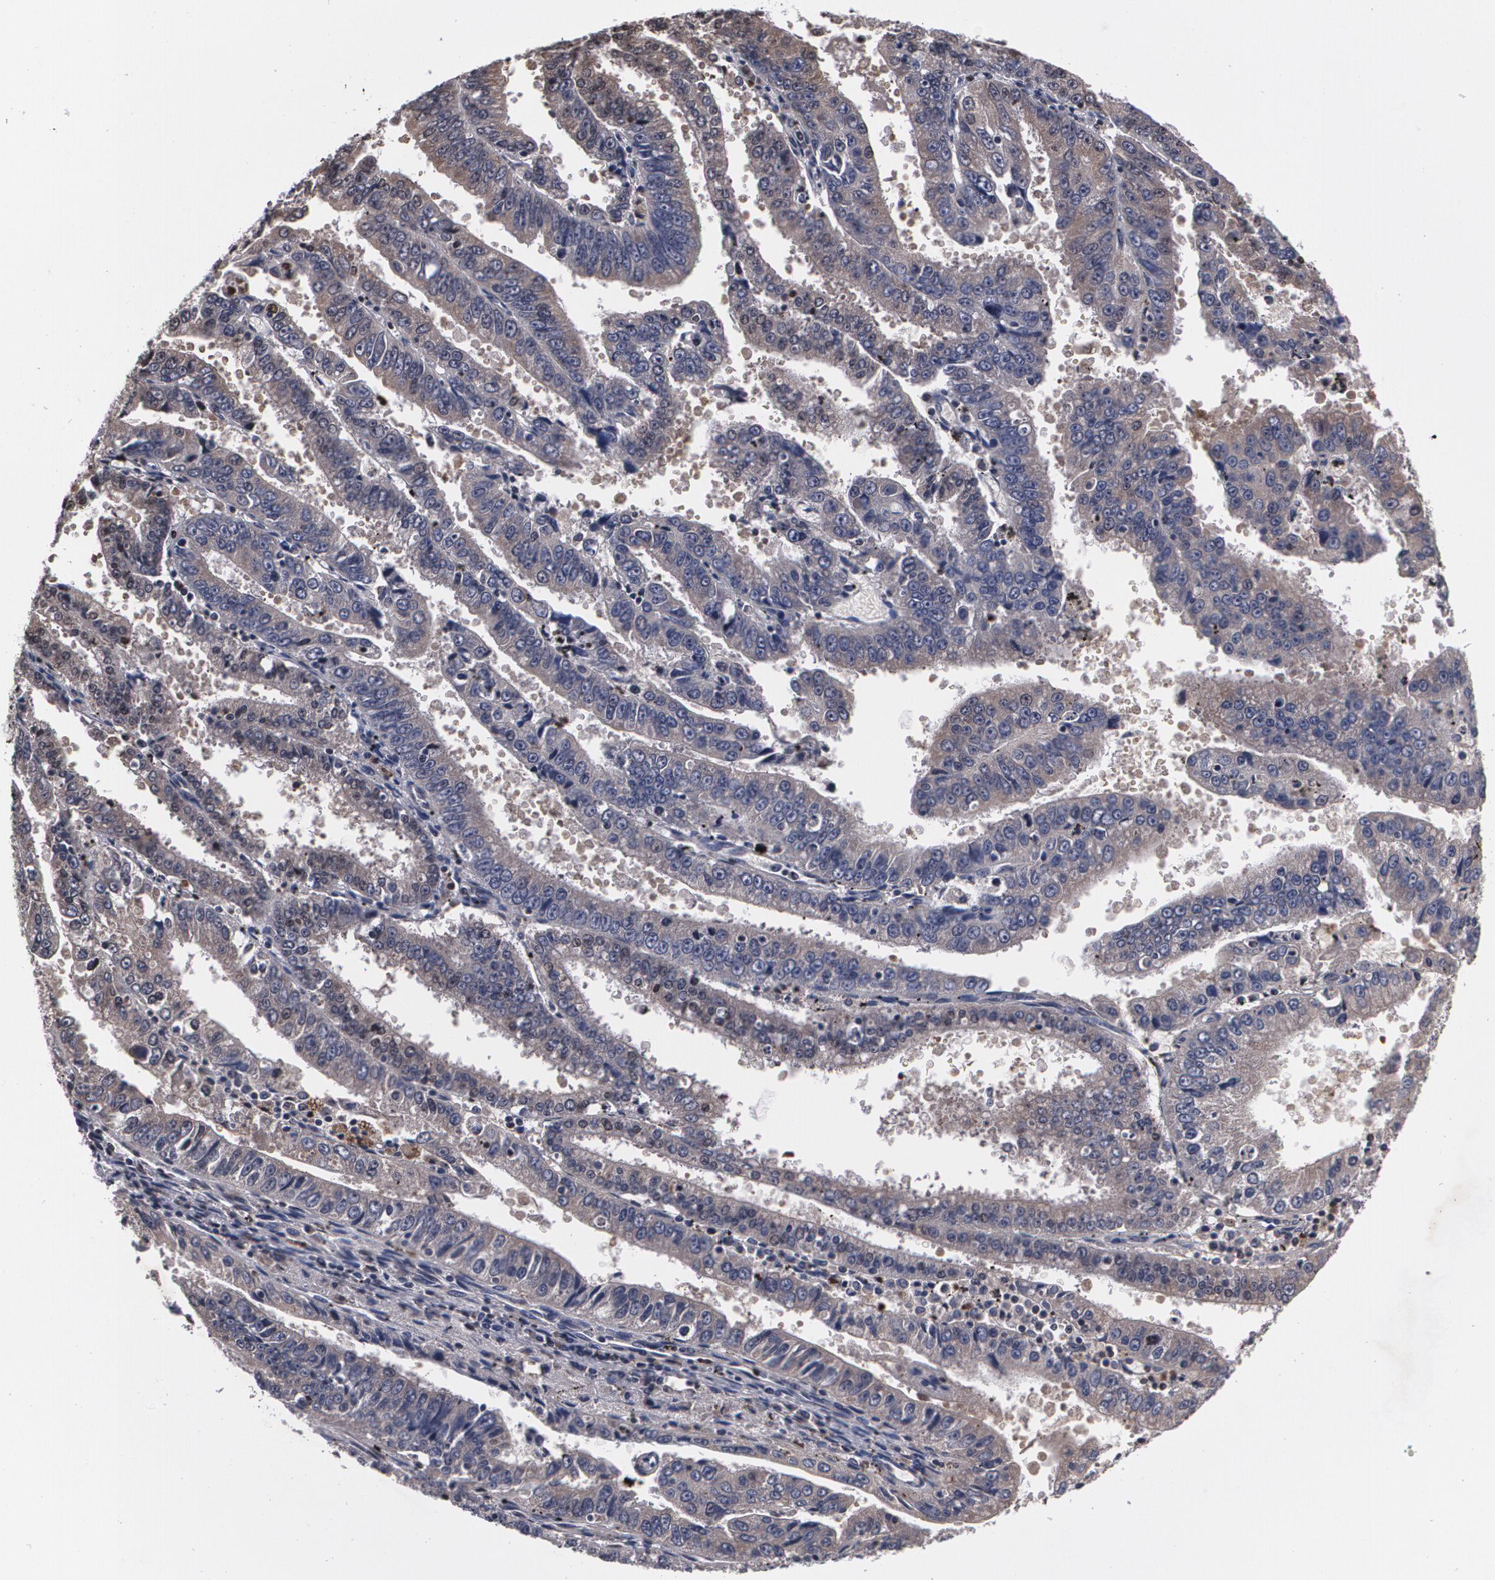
{"staining": {"intensity": "weak", "quantity": "25%-75%", "location": "cytoplasmic/membranous"}, "tissue": "endometrial cancer", "cell_type": "Tumor cells", "image_type": "cancer", "snomed": [{"axis": "morphology", "description": "Adenocarcinoma, NOS"}, {"axis": "topography", "description": "Endometrium"}], "caption": "This is a micrograph of immunohistochemistry staining of endometrial cancer, which shows weak positivity in the cytoplasmic/membranous of tumor cells.", "gene": "MVP", "patient": {"sex": "female", "age": 66}}